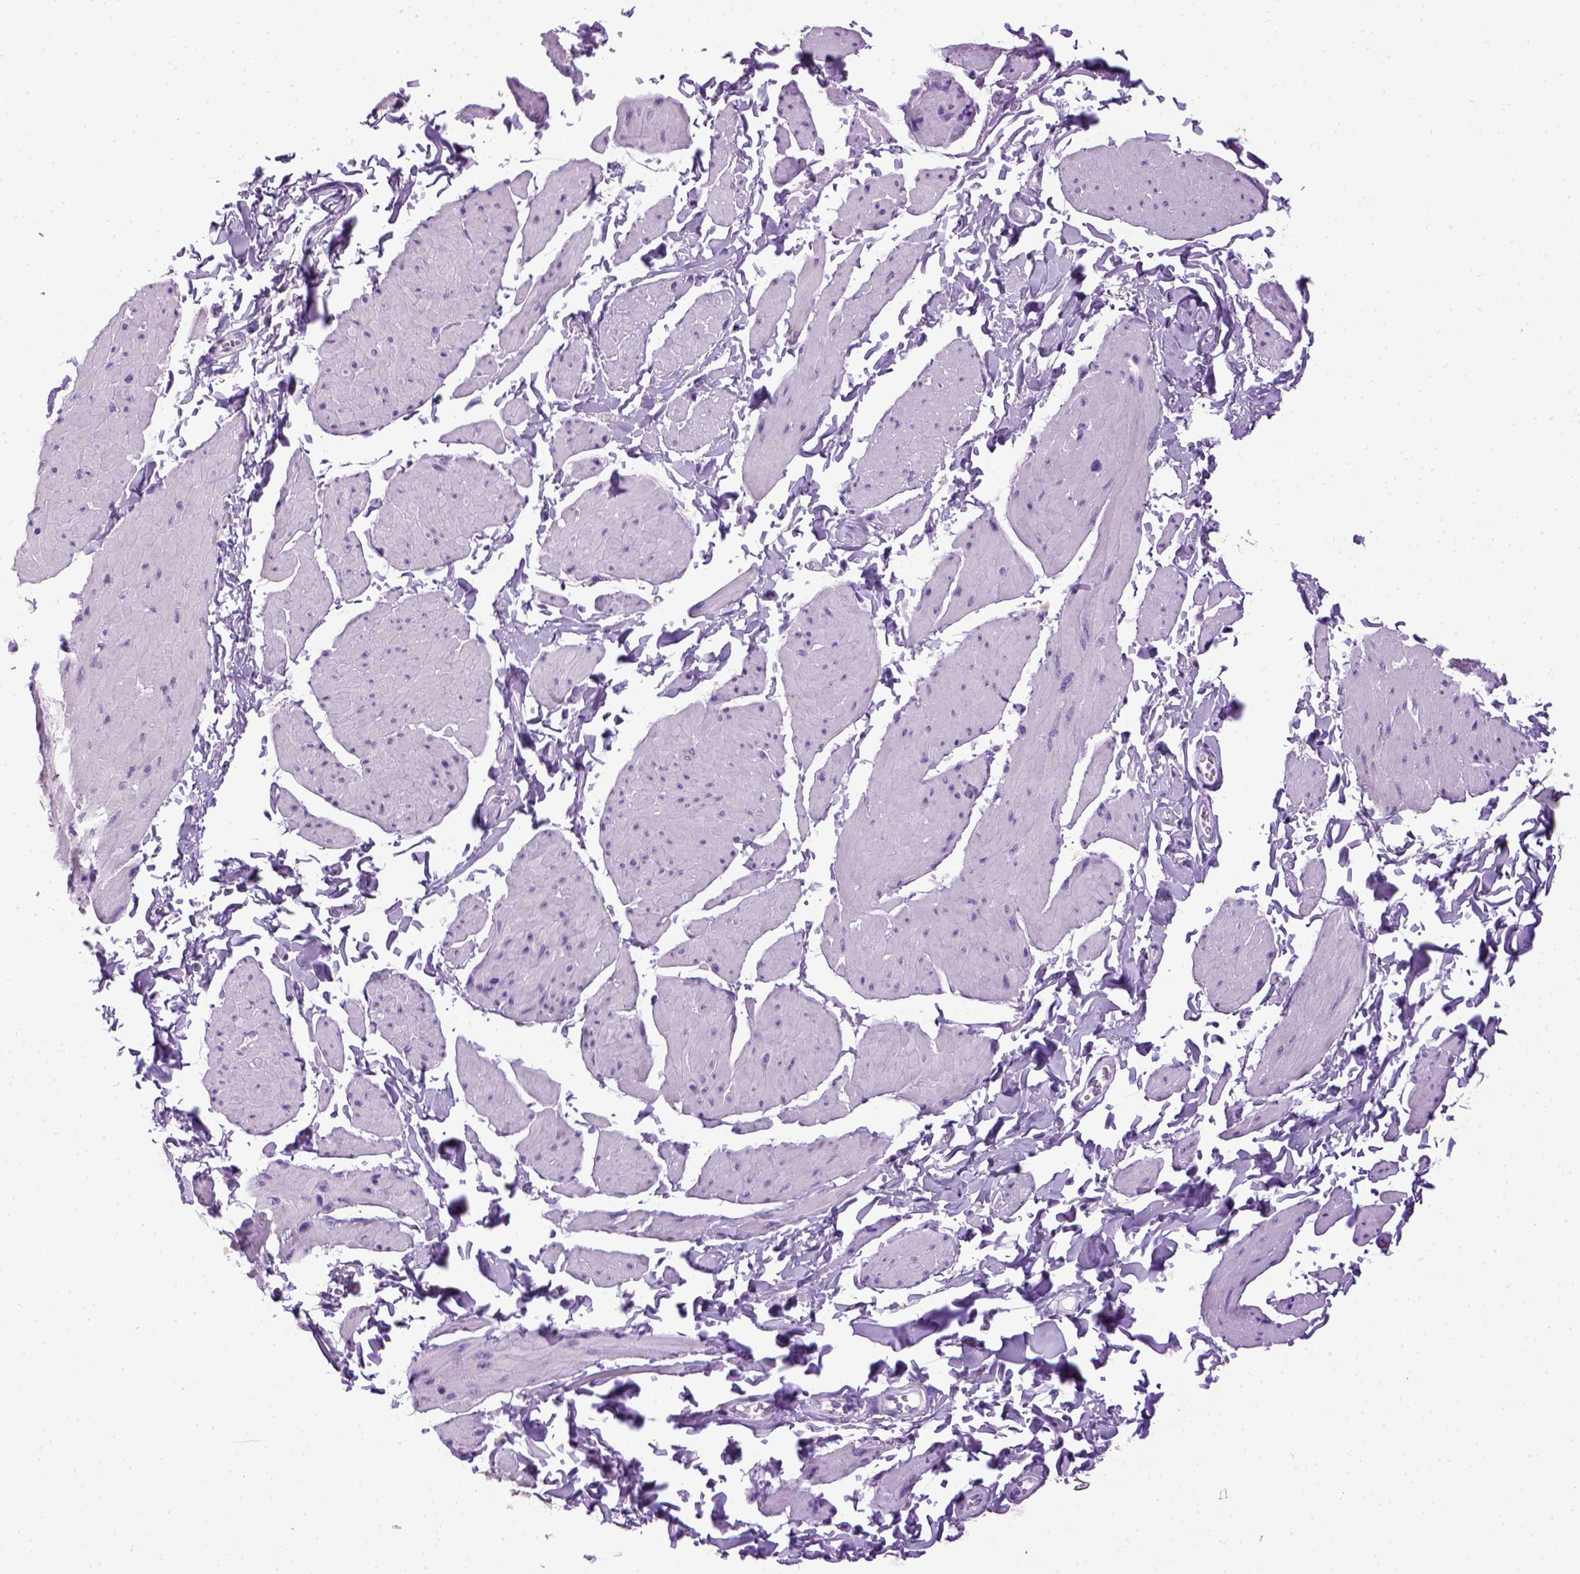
{"staining": {"intensity": "negative", "quantity": "none", "location": "none"}, "tissue": "smooth muscle", "cell_type": "Smooth muscle cells", "image_type": "normal", "snomed": [{"axis": "morphology", "description": "Normal tissue, NOS"}, {"axis": "topography", "description": "Adipose tissue"}, {"axis": "topography", "description": "Smooth muscle"}, {"axis": "topography", "description": "Peripheral nerve tissue"}], "caption": "The histopathology image displays no staining of smooth muscle cells in benign smooth muscle.", "gene": "CDH1", "patient": {"sex": "male", "age": 83}}